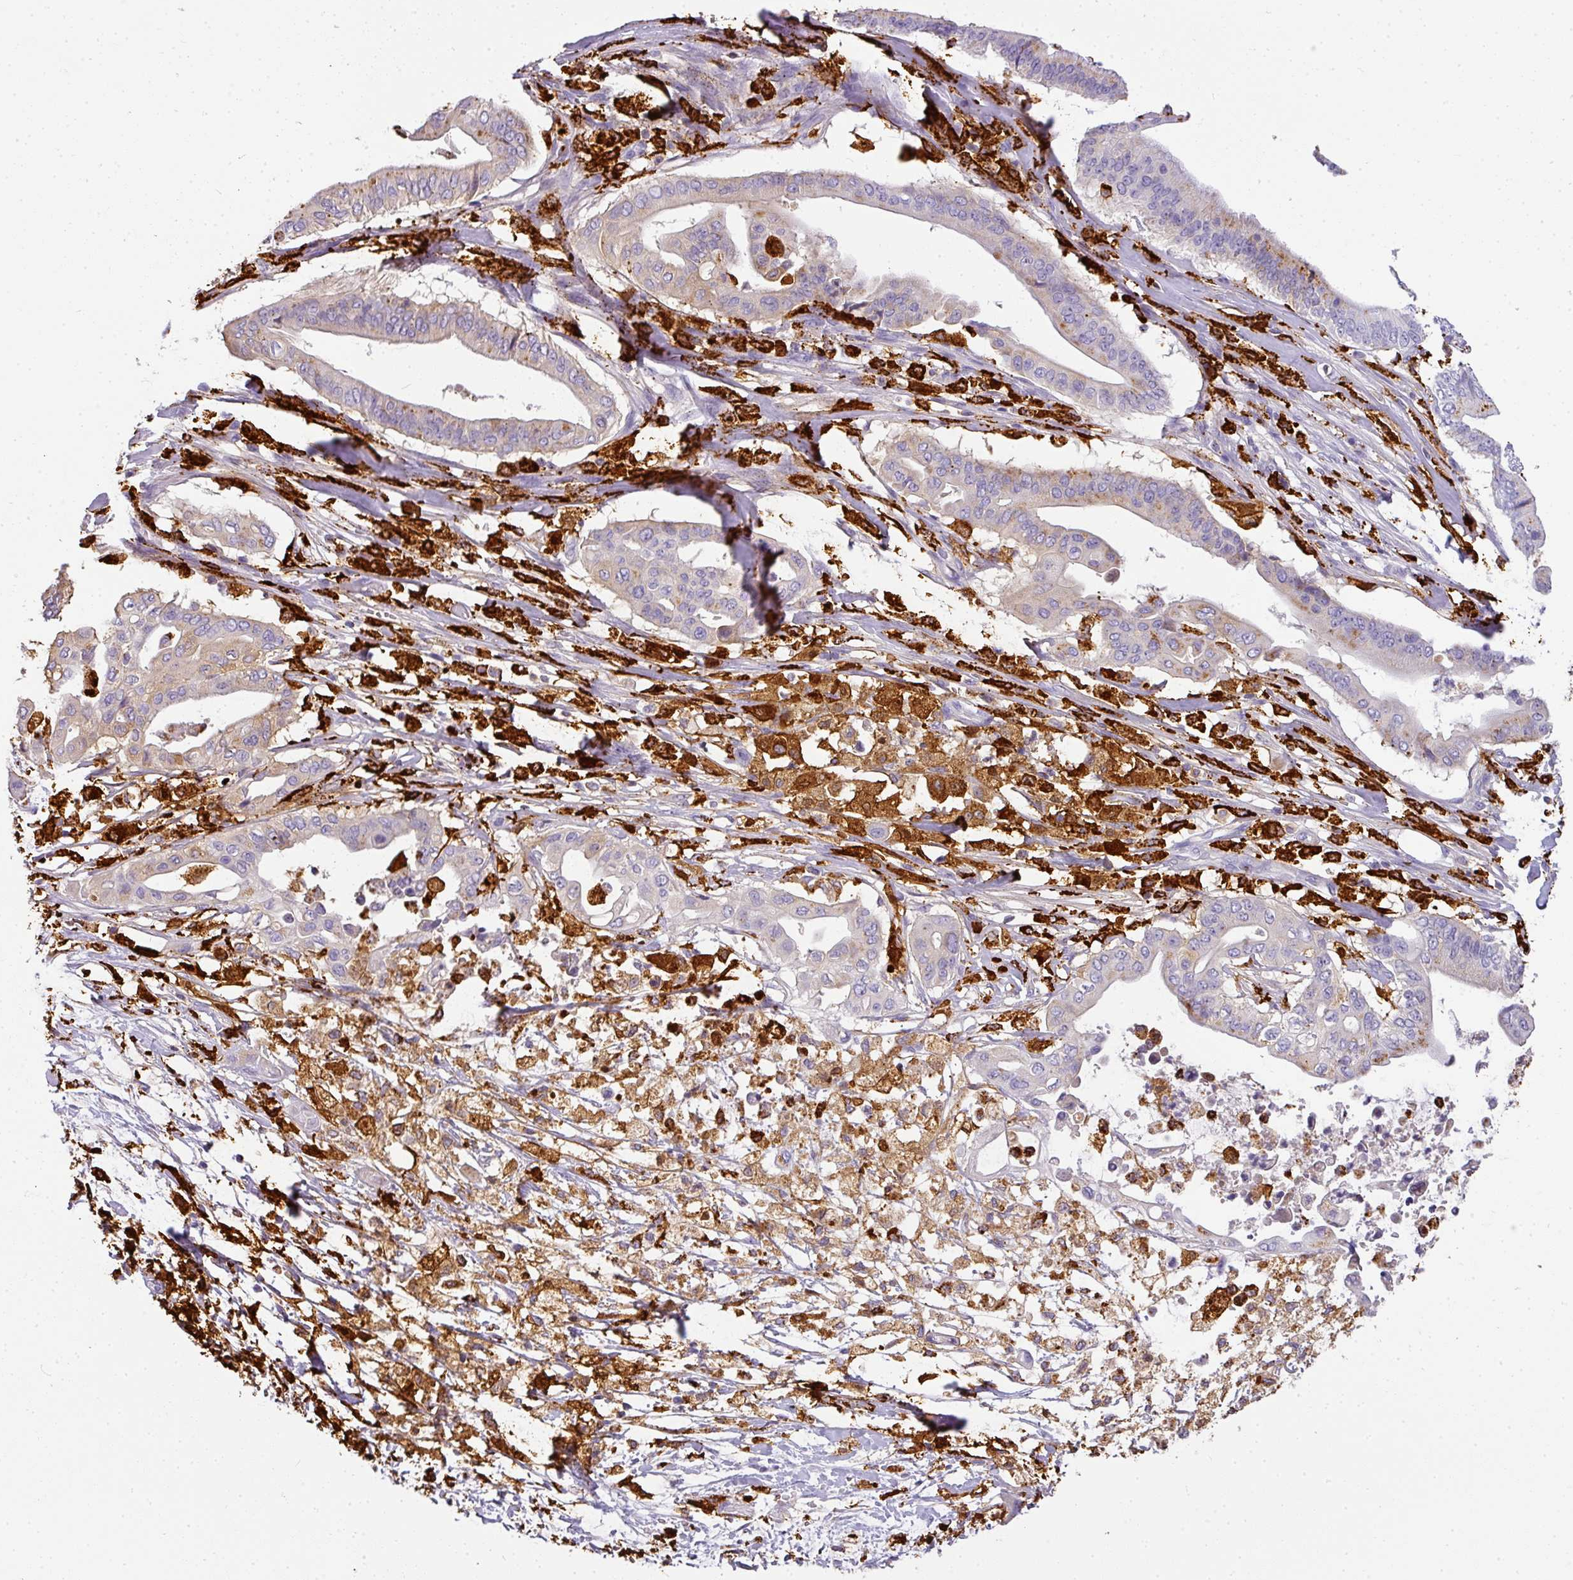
{"staining": {"intensity": "weak", "quantity": "<25%", "location": "cytoplasmic/membranous"}, "tissue": "pancreatic cancer", "cell_type": "Tumor cells", "image_type": "cancer", "snomed": [{"axis": "morphology", "description": "Adenocarcinoma, NOS"}, {"axis": "topography", "description": "Pancreas"}], "caption": "Pancreatic adenocarcinoma was stained to show a protein in brown. There is no significant expression in tumor cells.", "gene": "MMACHC", "patient": {"sex": "male", "age": 68}}